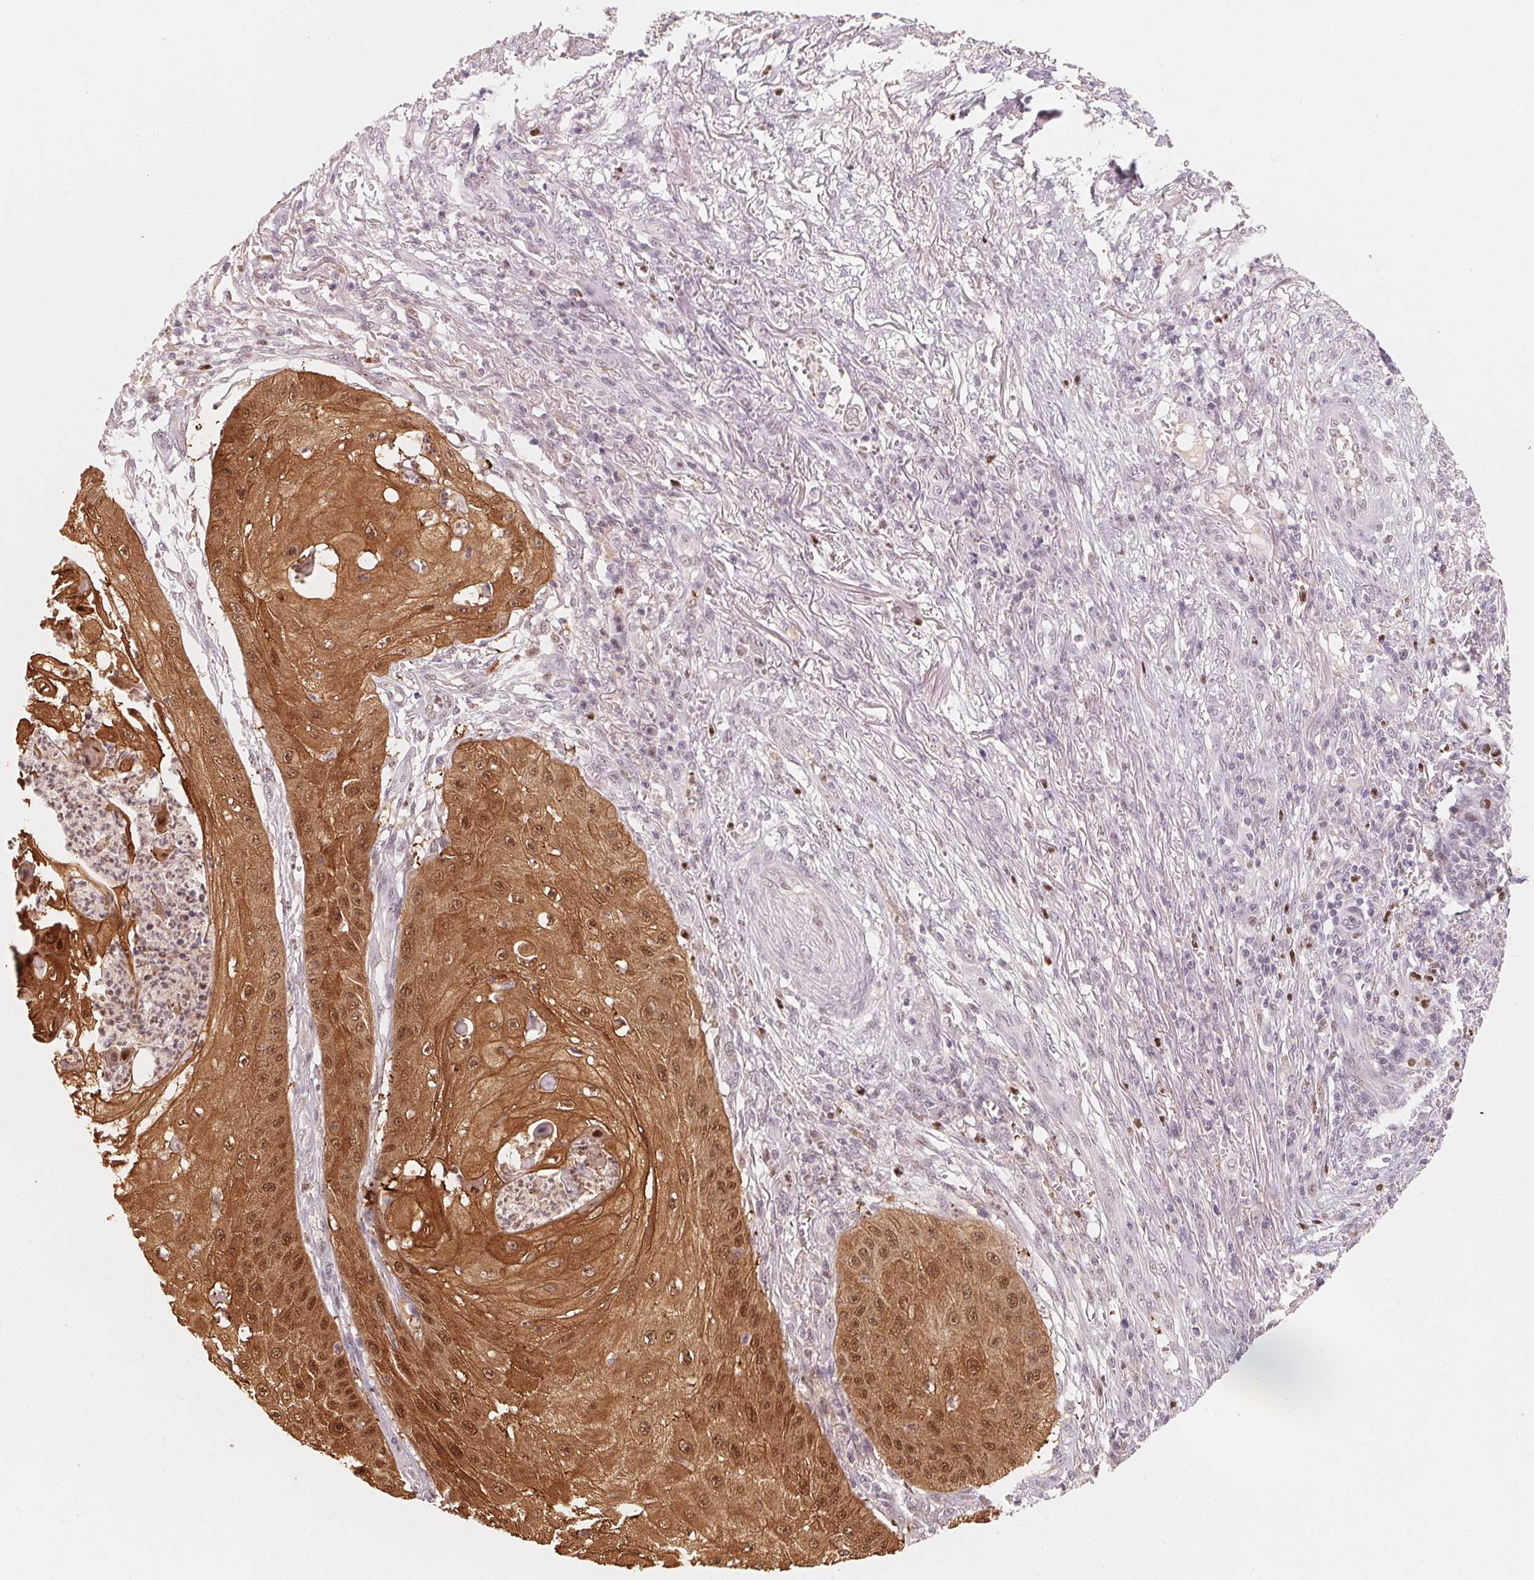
{"staining": {"intensity": "moderate", "quantity": ">75%", "location": "cytoplasmic/membranous,nuclear"}, "tissue": "skin cancer", "cell_type": "Tumor cells", "image_type": "cancer", "snomed": [{"axis": "morphology", "description": "Squamous cell carcinoma, NOS"}, {"axis": "topography", "description": "Skin"}], "caption": "High-power microscopy captured an IHC photomicrograph of skin cancer (squamous cell carcinoma), revealing moderate cytoplasmic/membranous and nuclear positivity in about >75% of tumor cells.", "gene": "ARHGAP22", "patient": {"sex": "male", "age": 70}}